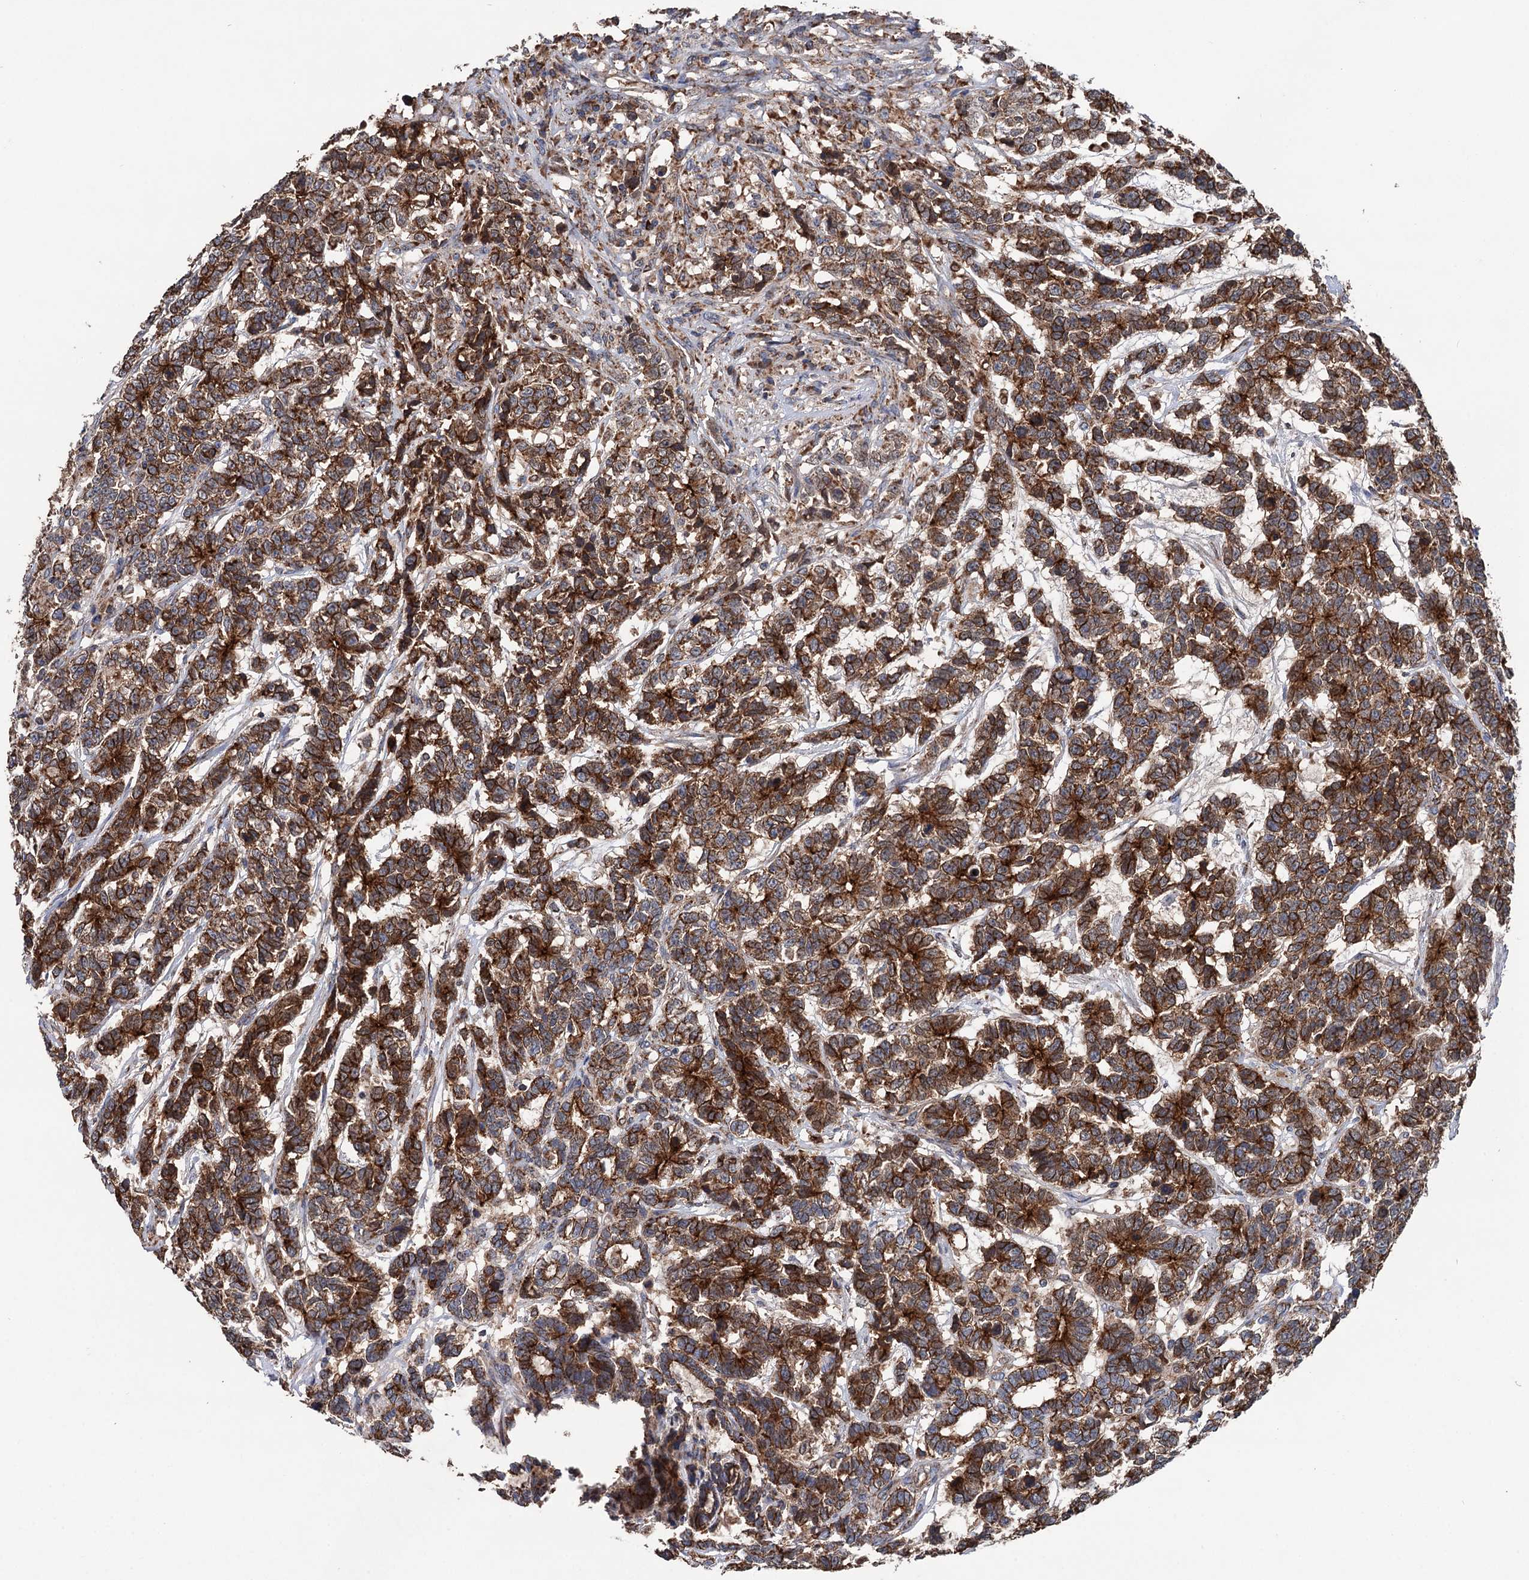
{"staining": {"intensity": "strong", "quantity": ">75%", "location": "cytoplasmic/membranous"}, "tissue": "testis cancer", "cell_type": "Tumor cells", "image_type": "cancer", "snomed": [{"axis": "morphology", "description": "Carcinoma, Embryonal, NOS"}, {"axis": "topography", "description": "Testis"}], "caption": "A brown stain shows strong cytoplasmic/membranous positivity of a protein in human testis cancer (embryonal carcinoma) tumor cells. (DAB IHC, brown staining for protein, blue staining for nuclei).", "gene": "DGLUCY", "patient": {"sex": "male", "age": 26}}